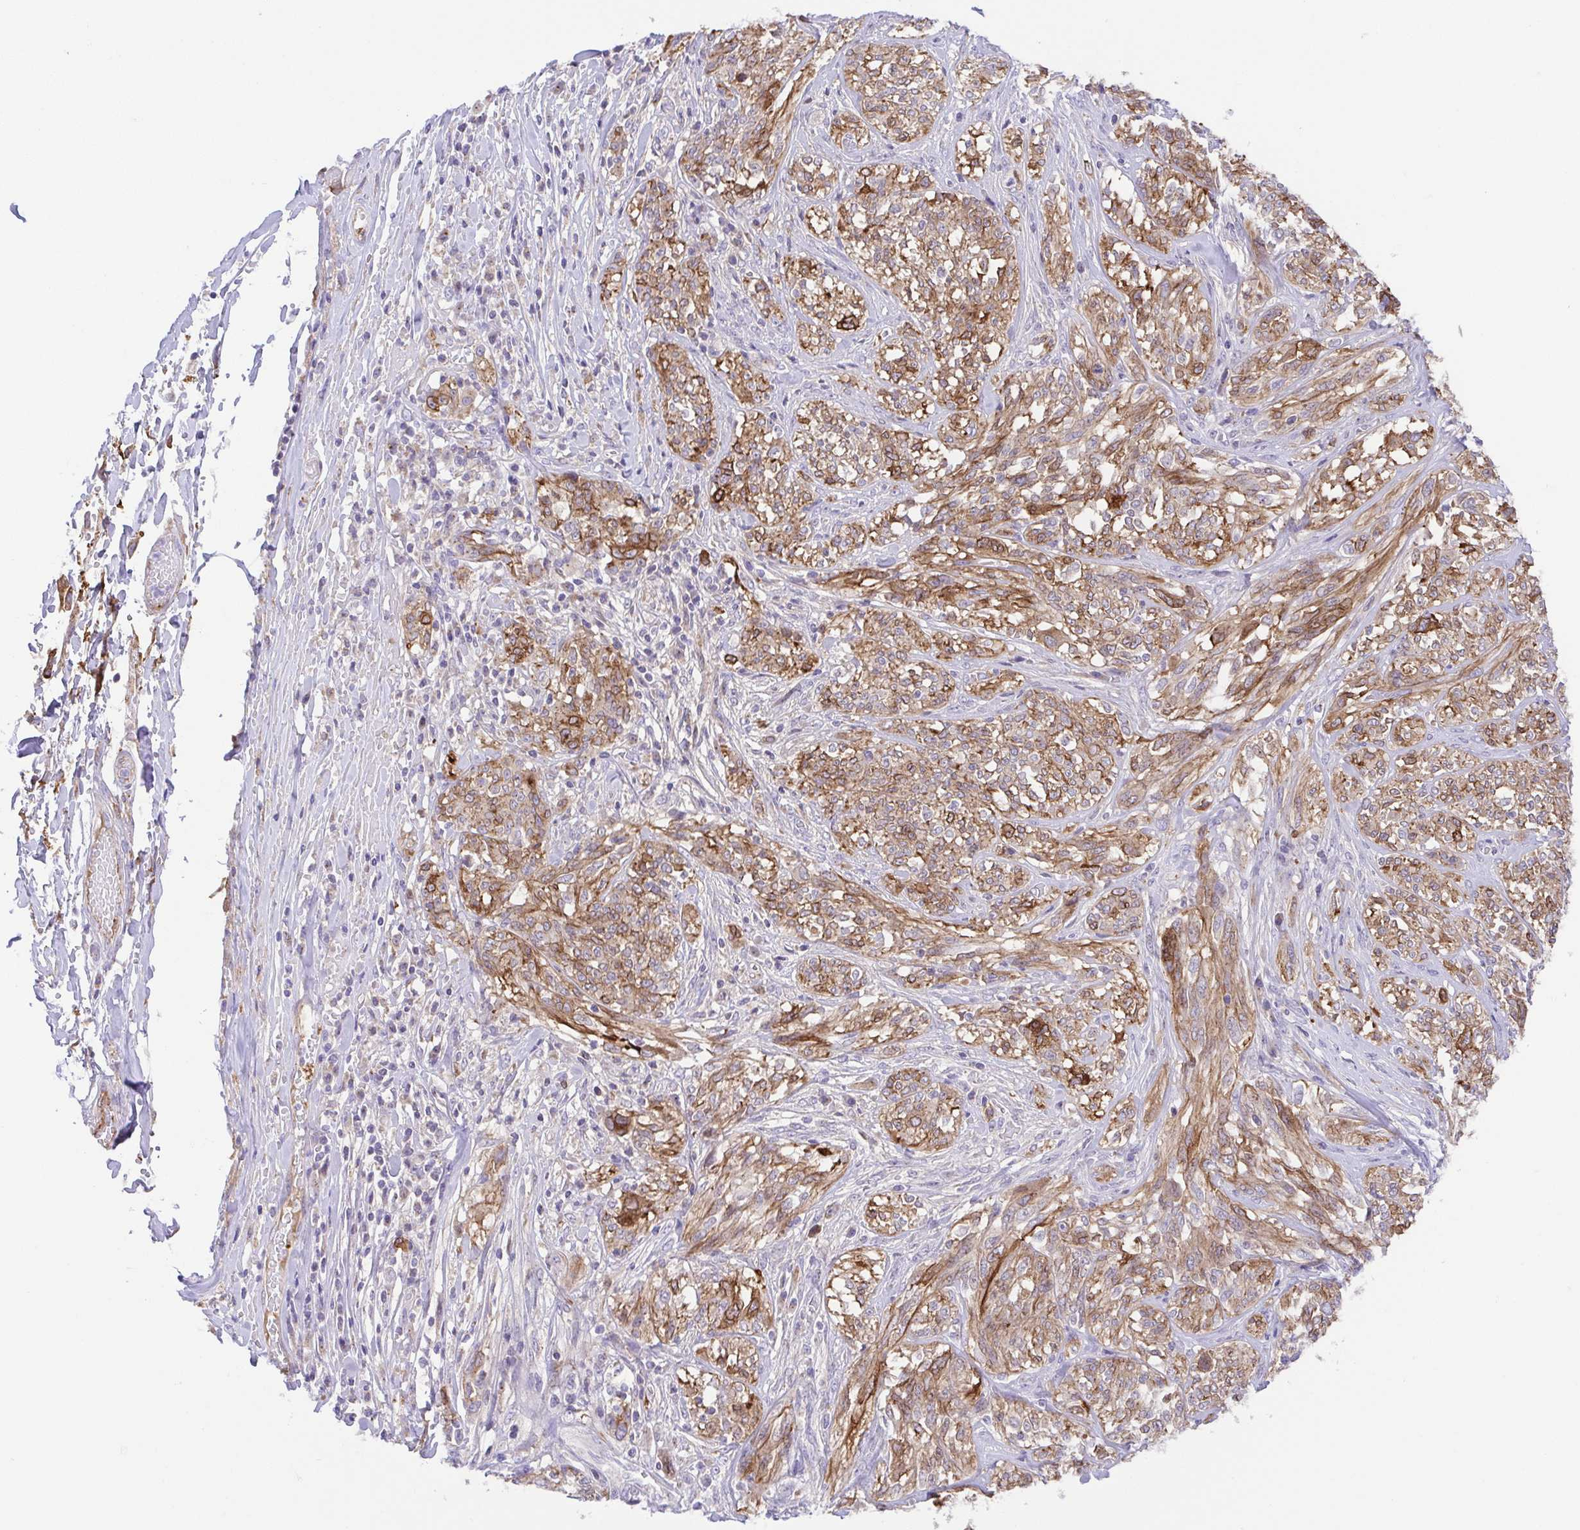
{"staining": {"intensity": "moderate", "quantity": ">75%", "location": "cytoplasmic/membranous"}, "tissue": "melanoma", "cell_type": "Tumor cells", "image_type": "cancer", "snomed": [{"axis": "morphology", "description": "Malignant melanoma, NOS"}, {"axis": "topography", "description": "Skin"}], "caption": "This micrograph demonstrates immunohistochemistry staining of melanoma, with medium moderate cytoplasmic/membranous staining in about >75% of tumor cells.", "gene": "SLC13A1", "patient": {"sex": "female", "age": 91}}